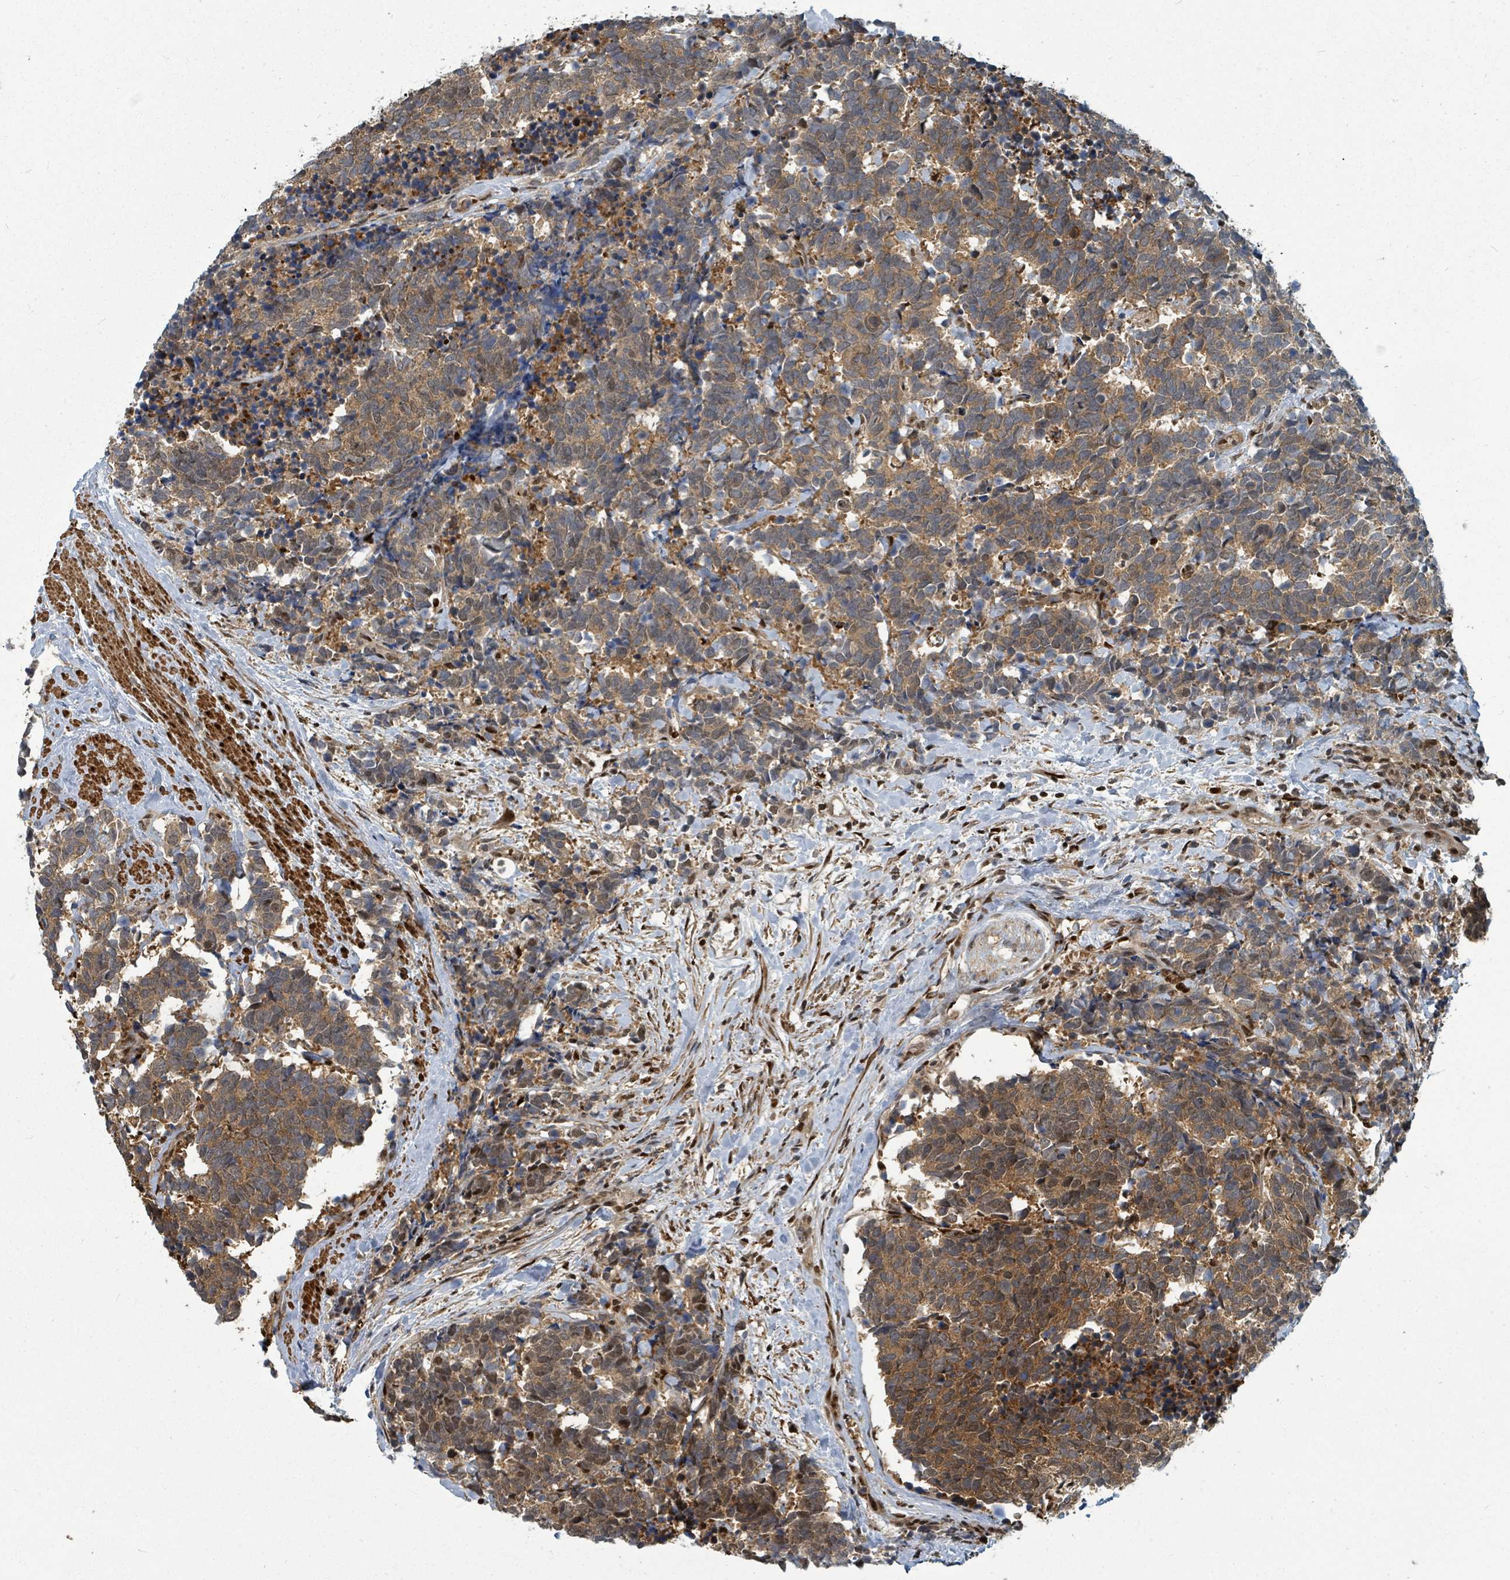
{"staining": {"intensity": "moderate", "quantity": ">75%", "location": "cytoplasmic/membranous"}, "tissue": "carcinoid", "cell_type": "Tumor cells", "image_type": "cancer", "snomed": [{"axis": "morphology", "description": "Carcinoma, NOS"}, {"axis": "morphology", "description": "Carcinoid, malignant, NOS"}, {"axis": "topography", "description": "Prostate"}], "caption": "DAB (3,3'-diaminobenzidine) immunohistochemical staining of human carcinoma demonstrates moderate cytoplasmic/membranous protein staining in approximately >75% of tumor cells.", "gene": "TRDMT1", "patient": {"sex": "male", "age": 57}}